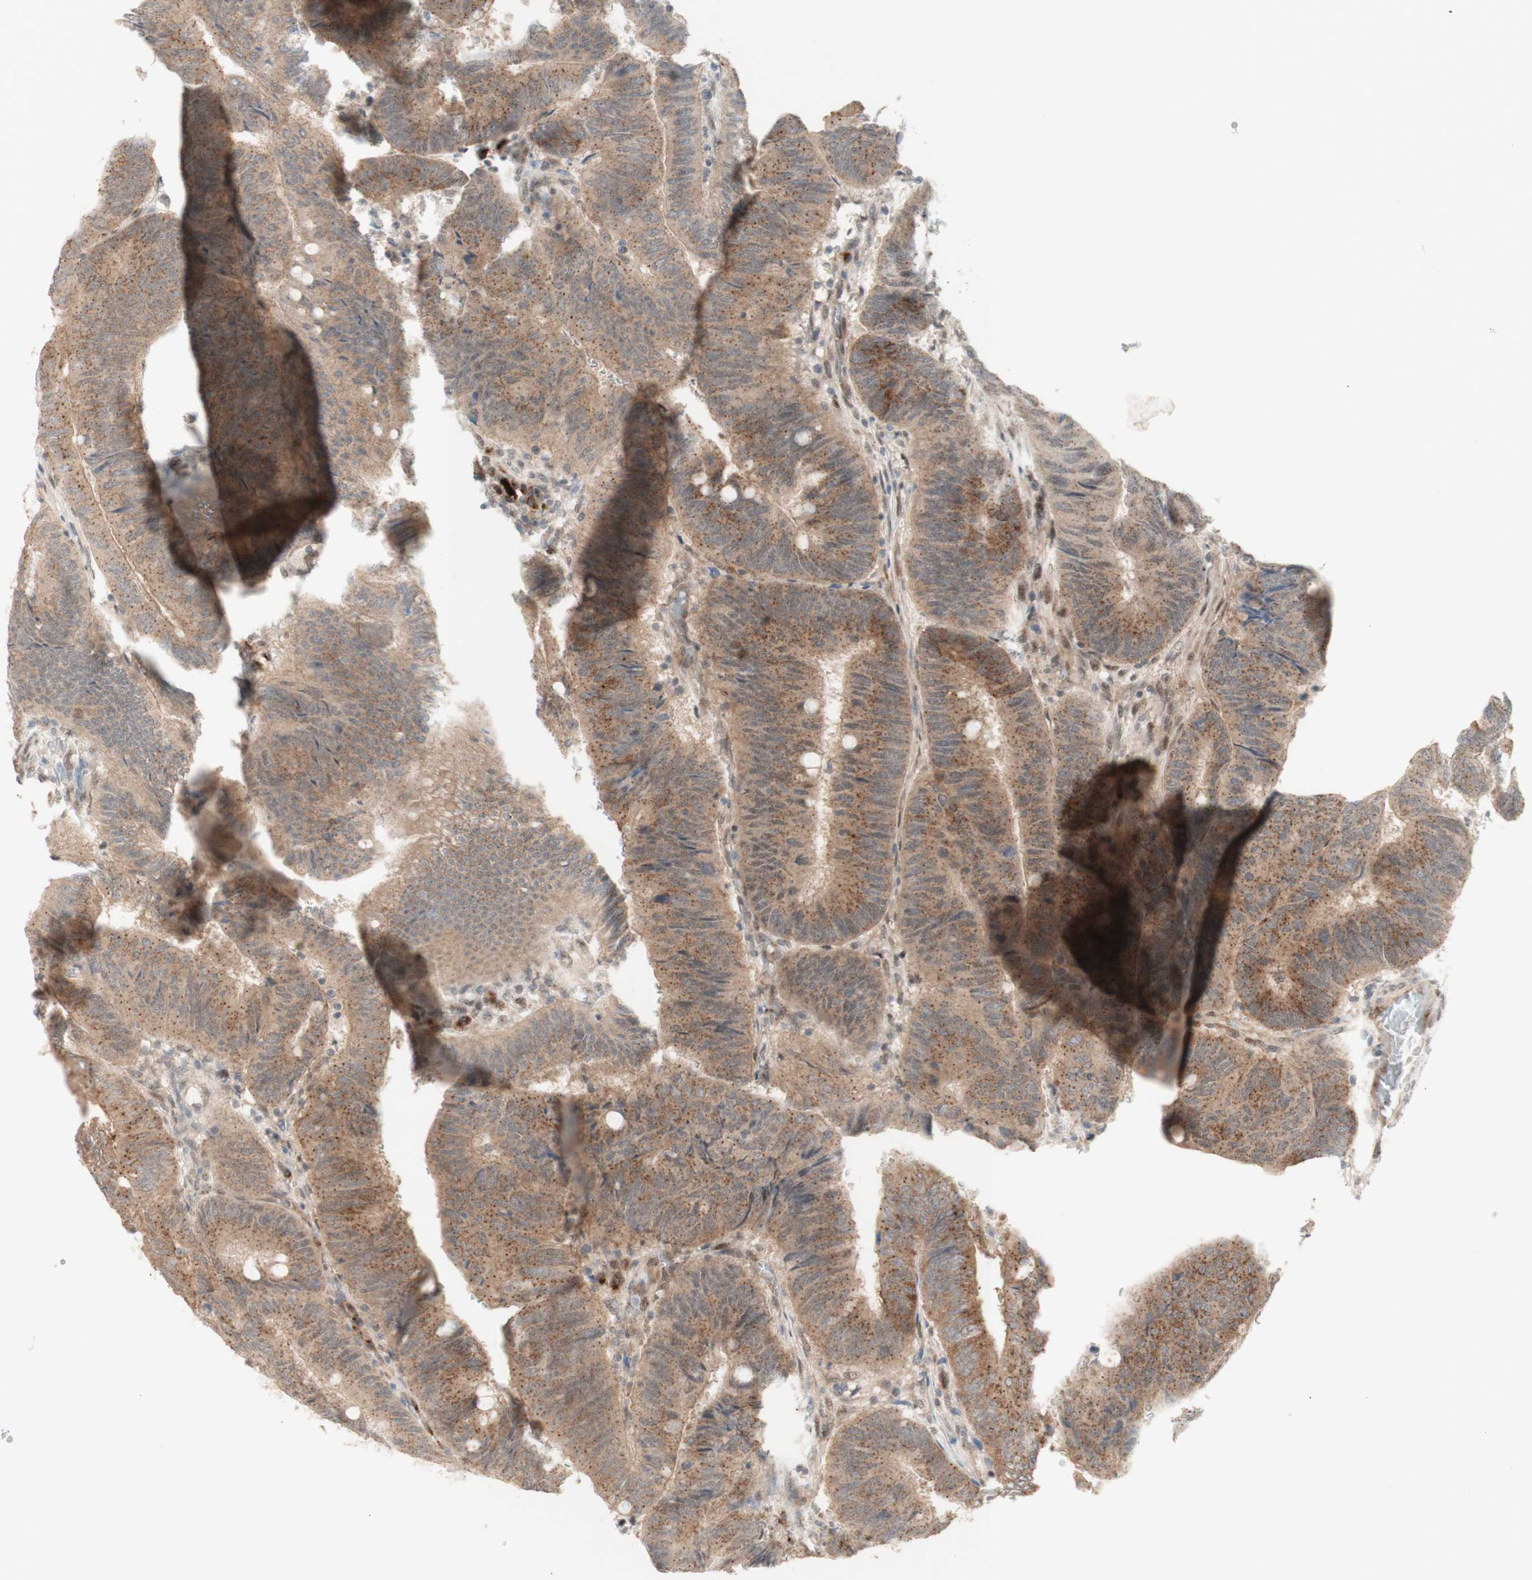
{"staining": {"intensity": "moderate", "quantity": ">75%", "location": "cytoplasmic/membranous"}, "tissue": "colorectal cancer", "cell_type": "Tumor cells", "image_type": "cancer", "snomed": [{"axis": "morphology", "description": "Normal tissue, NOS"}, {"axis": "morphology", "description": "Adenocarcinoma, NOS"}, {"axis": "topography", "description": "Rectum"}, {"axis": "topography", "description": "Peripheral nerve tissue"}], "caption": "An image of human colorectal cancer stained for a protein displays moderate cytoplasmic/membranous brown staining in tumor cells.", "gene": "CYLD", "patient": {"sex": "male", "age": 92}}